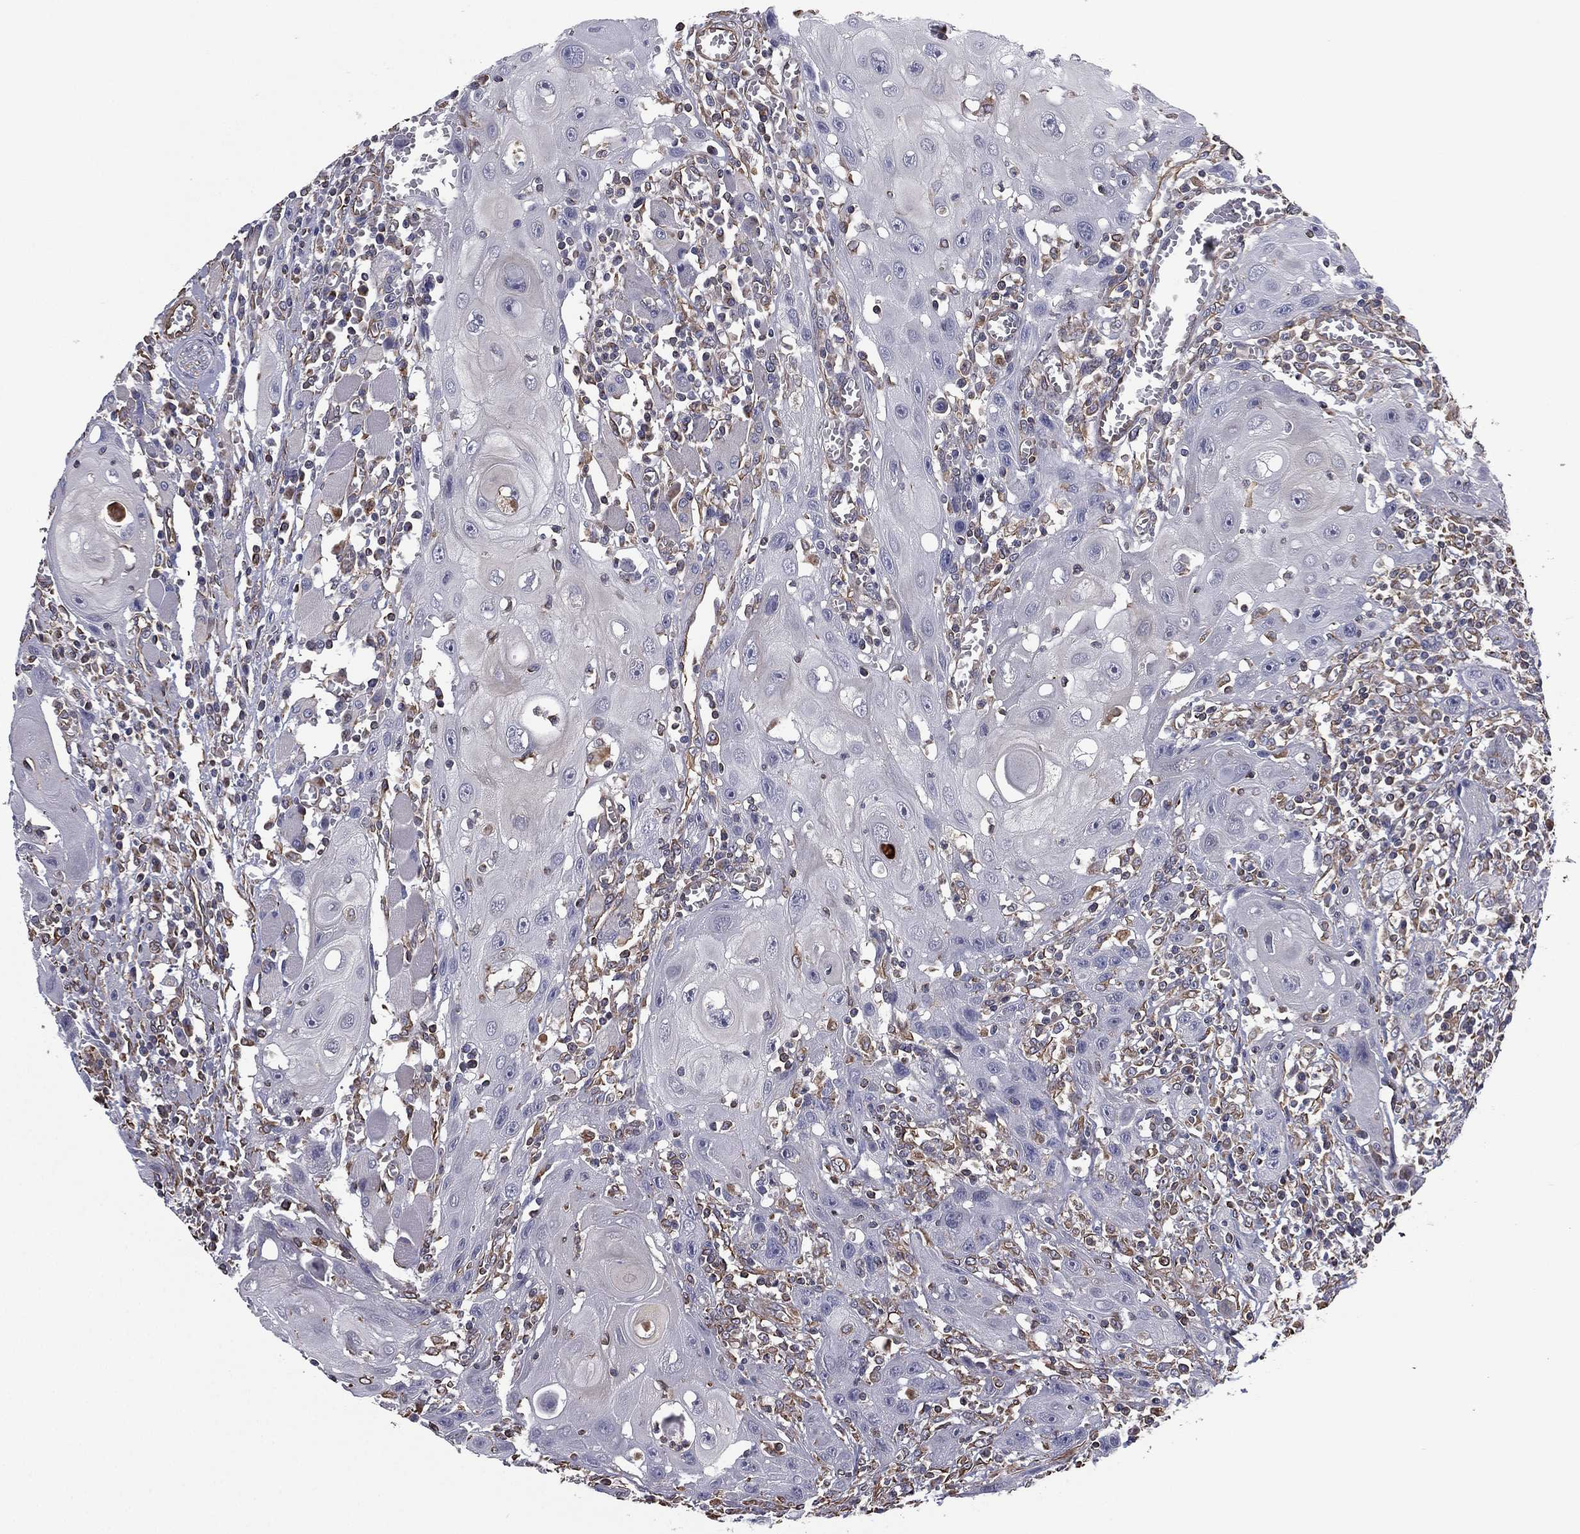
{"staining": {"intensity": "negative", "quantity": "none", "location": "none"}, "tissue": "head and neck cancer", "cell_type": "Tumor cells", "image_type": "cancer", "snomed": [{"axis": "morphology", "description": "Normal tissue, NOS"}, {"axis": "morphology", "description": "Squamous cell carcinoma, NOS"}, {"axis": "topography", "description": "Oral tissue"}, {"axis": "topography", "description": "Head-Neck"}], "caption": "This is an immunohistochemistry micrograph of human head and neck cancer (squamous cell carcinoma). There is no staining in tumor cells.", "gene": "SCUBE1", "patient": {"sex": "male", "age": 71}}